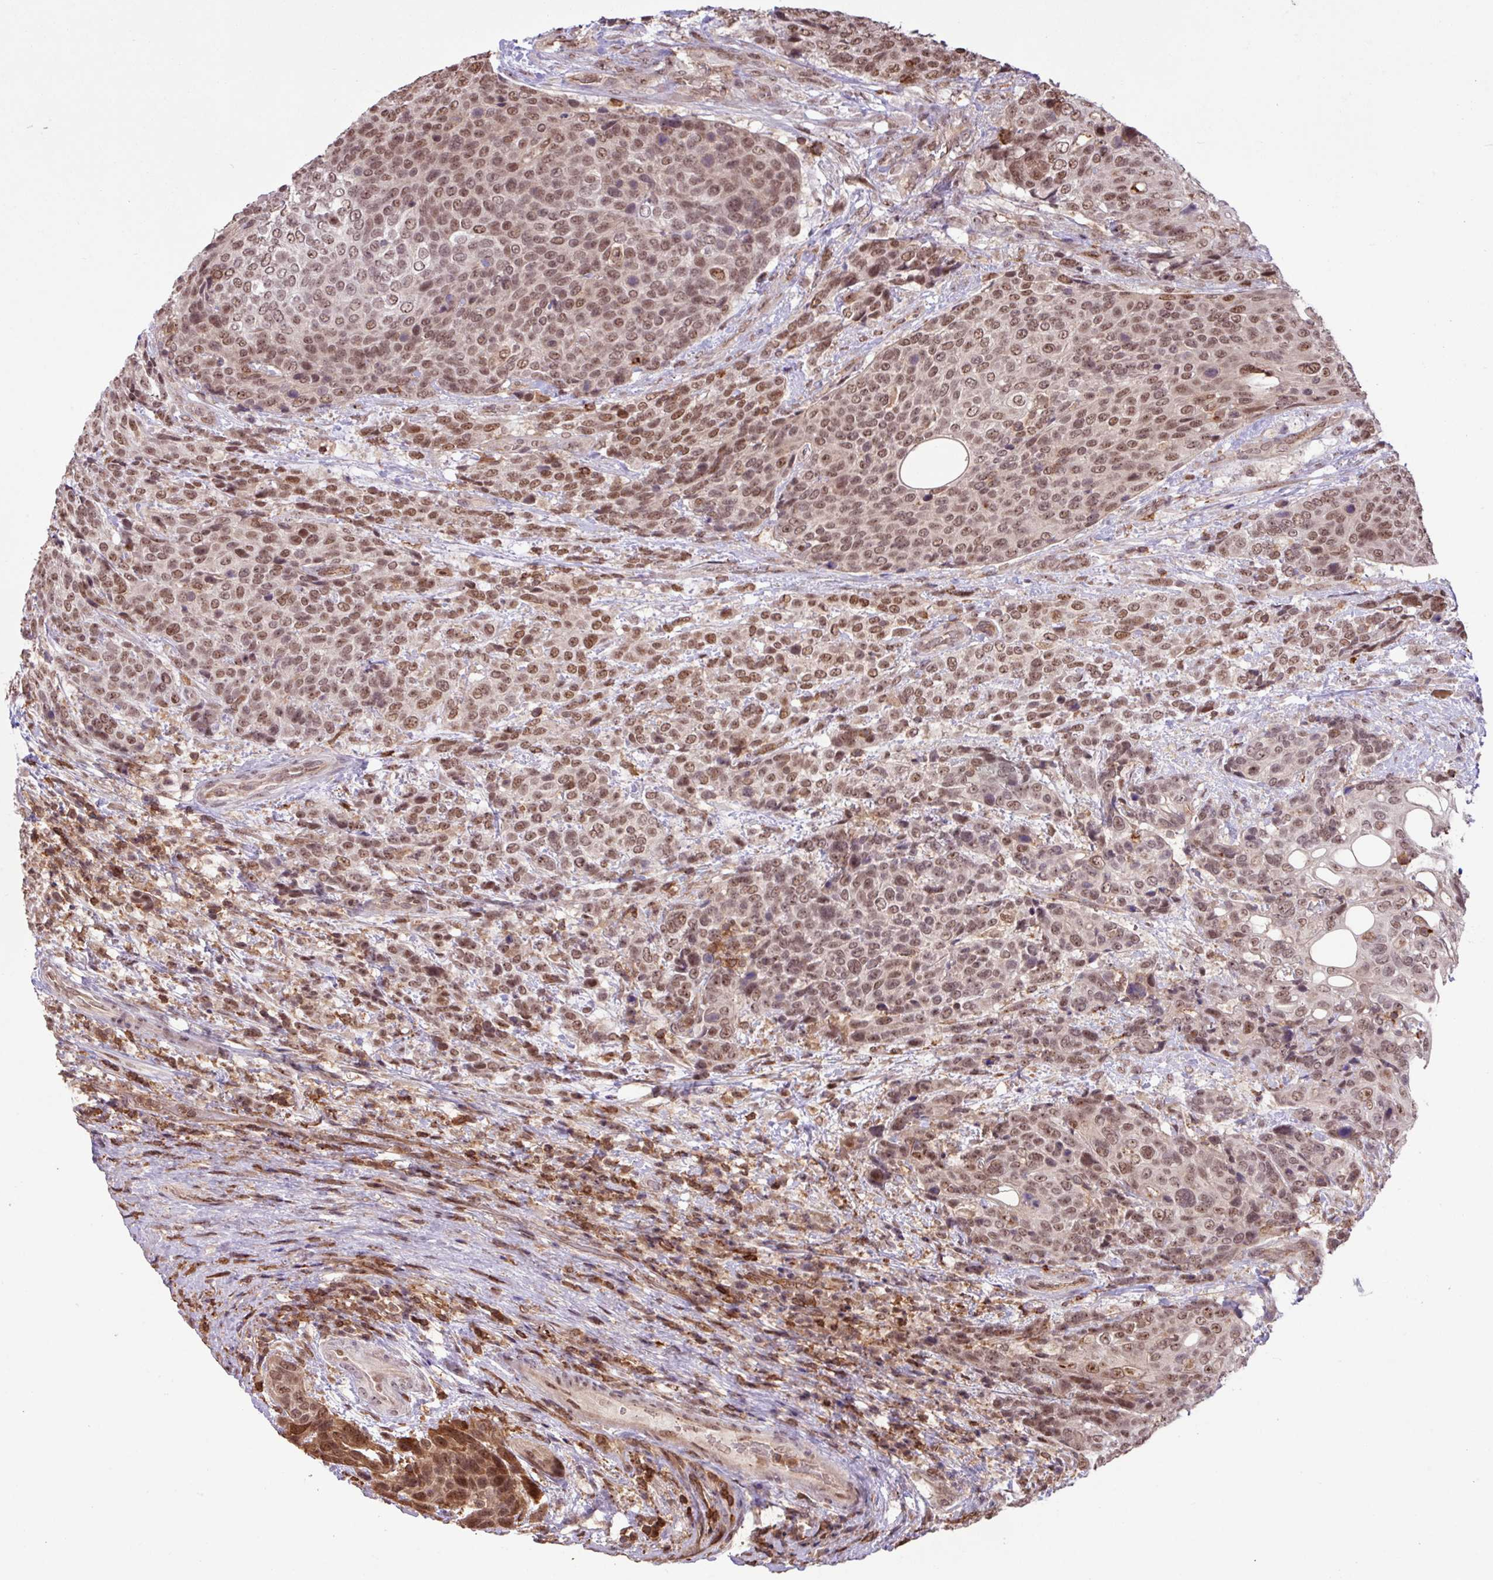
{"staining": {"intensity": "moderate", "quantity": ">75%", "location": "nuclear"}, "tissue": "urothelial cancer", "cell_type": "Tumor cells", "image_type": "cancer", "snomed": [{"axis": "morphology", "description": "Urothelial carcinoma, High grade"}, {"axis": "topography", "description": "Urinary bladder"}], "caption": "A photomicrograph of human urothelial cancer stained for a protein displays moderate nuclear brown staining in tumor cells.", "gene": "GON7", "patient": {"sex": "female", "age": 70}}